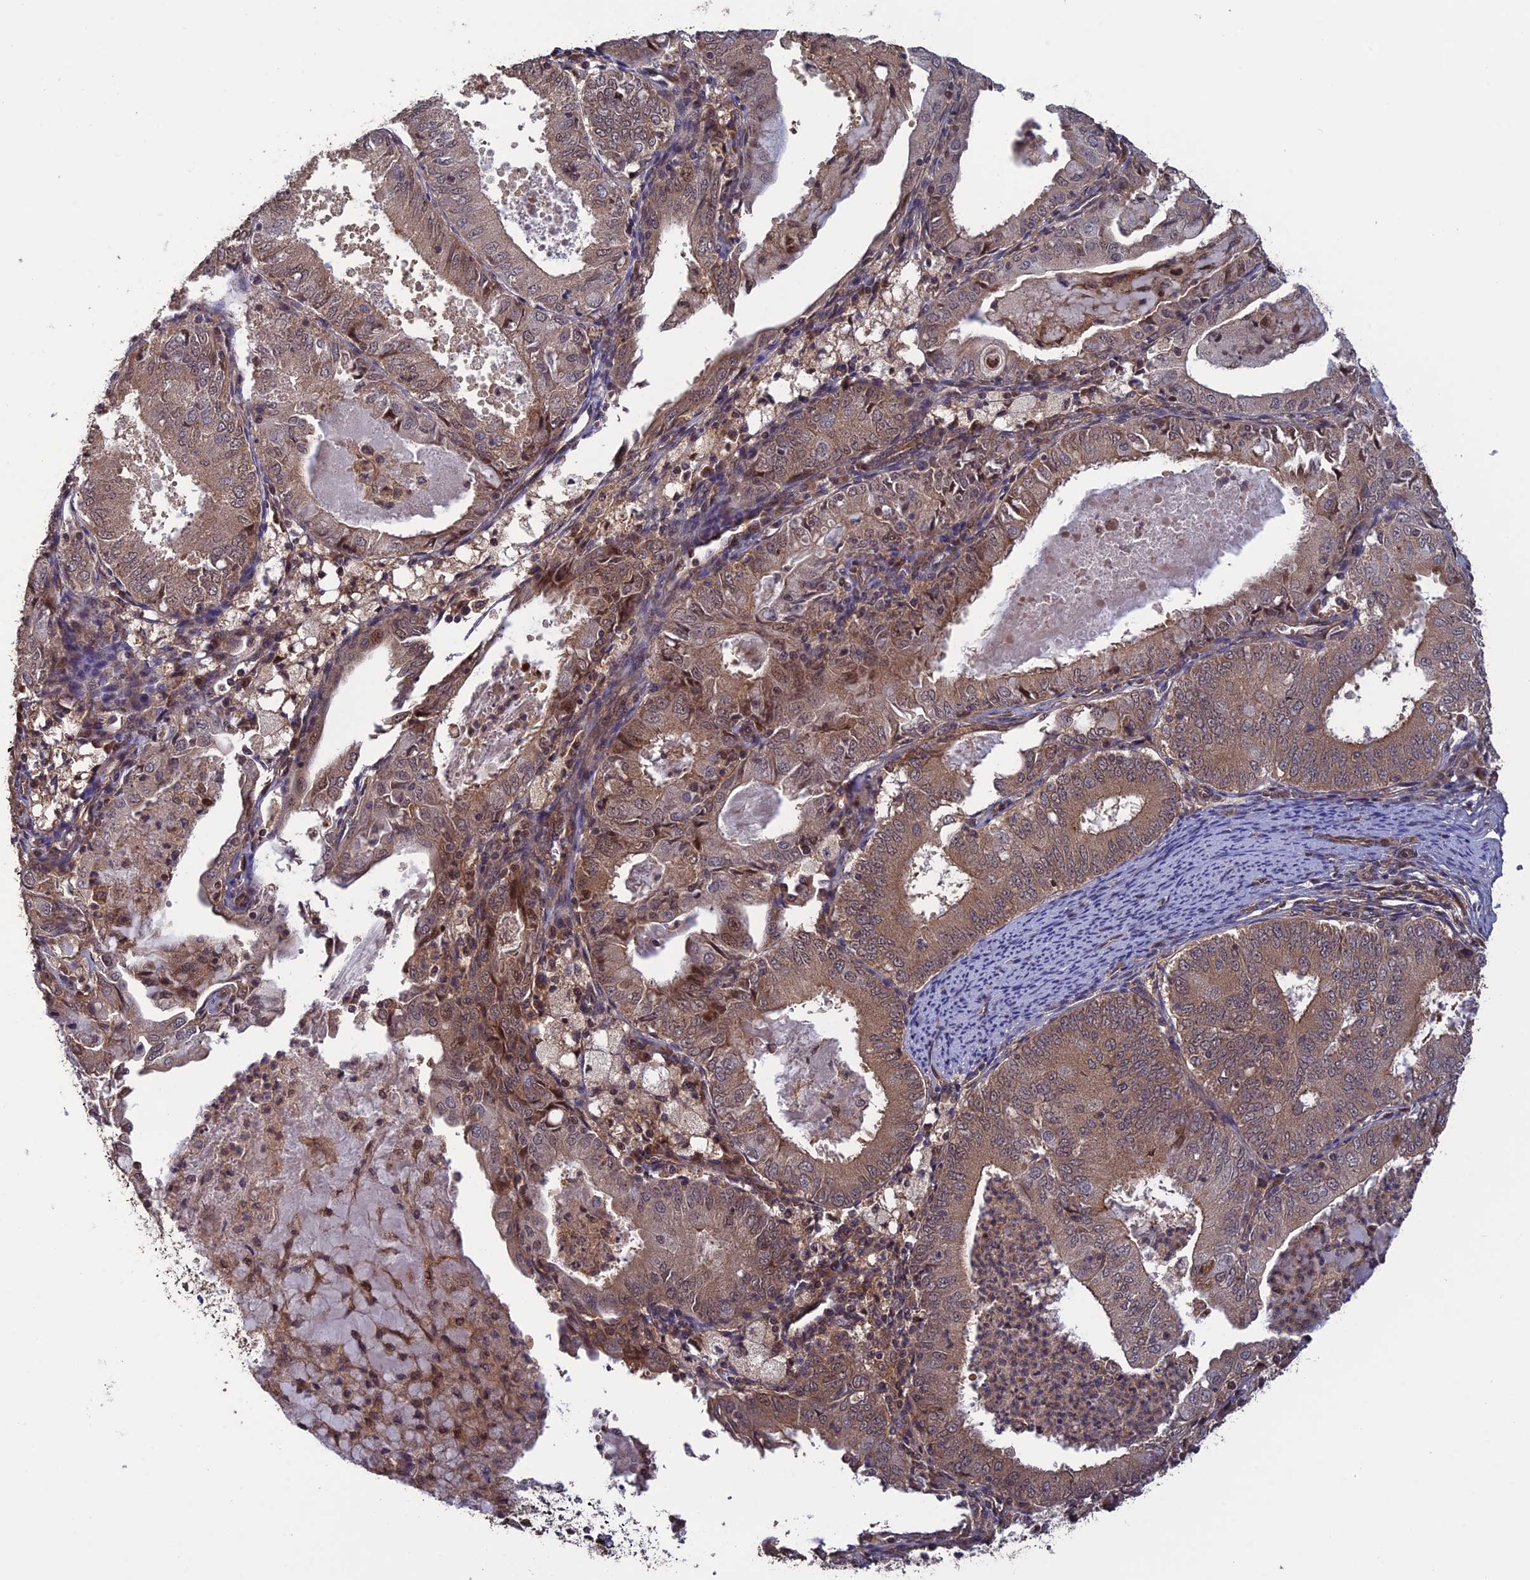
{"staining": {"intensity": "weak", "quantity": ">75%", "location": "cytoplasmic/membranous"}, "tissue": "endometrial cancer", "cell_type": "Tumor cells", "image_type": "cancer", "snomed": [{"axis": "morphology", "description": "Adenocarcinoma, NOS"}, {"axis": "topography", "description": "Endometrium"}], "caption": "IHC of endometrial adenocarcinoma displays low levels of weak cytoplasmic/membranous expression in about >75% of tumor cells. The protein is shown in brown color, while the nuclei are stained blue.", "gene": "LIN37", "patient": {"sex": "female", "age": 57}}